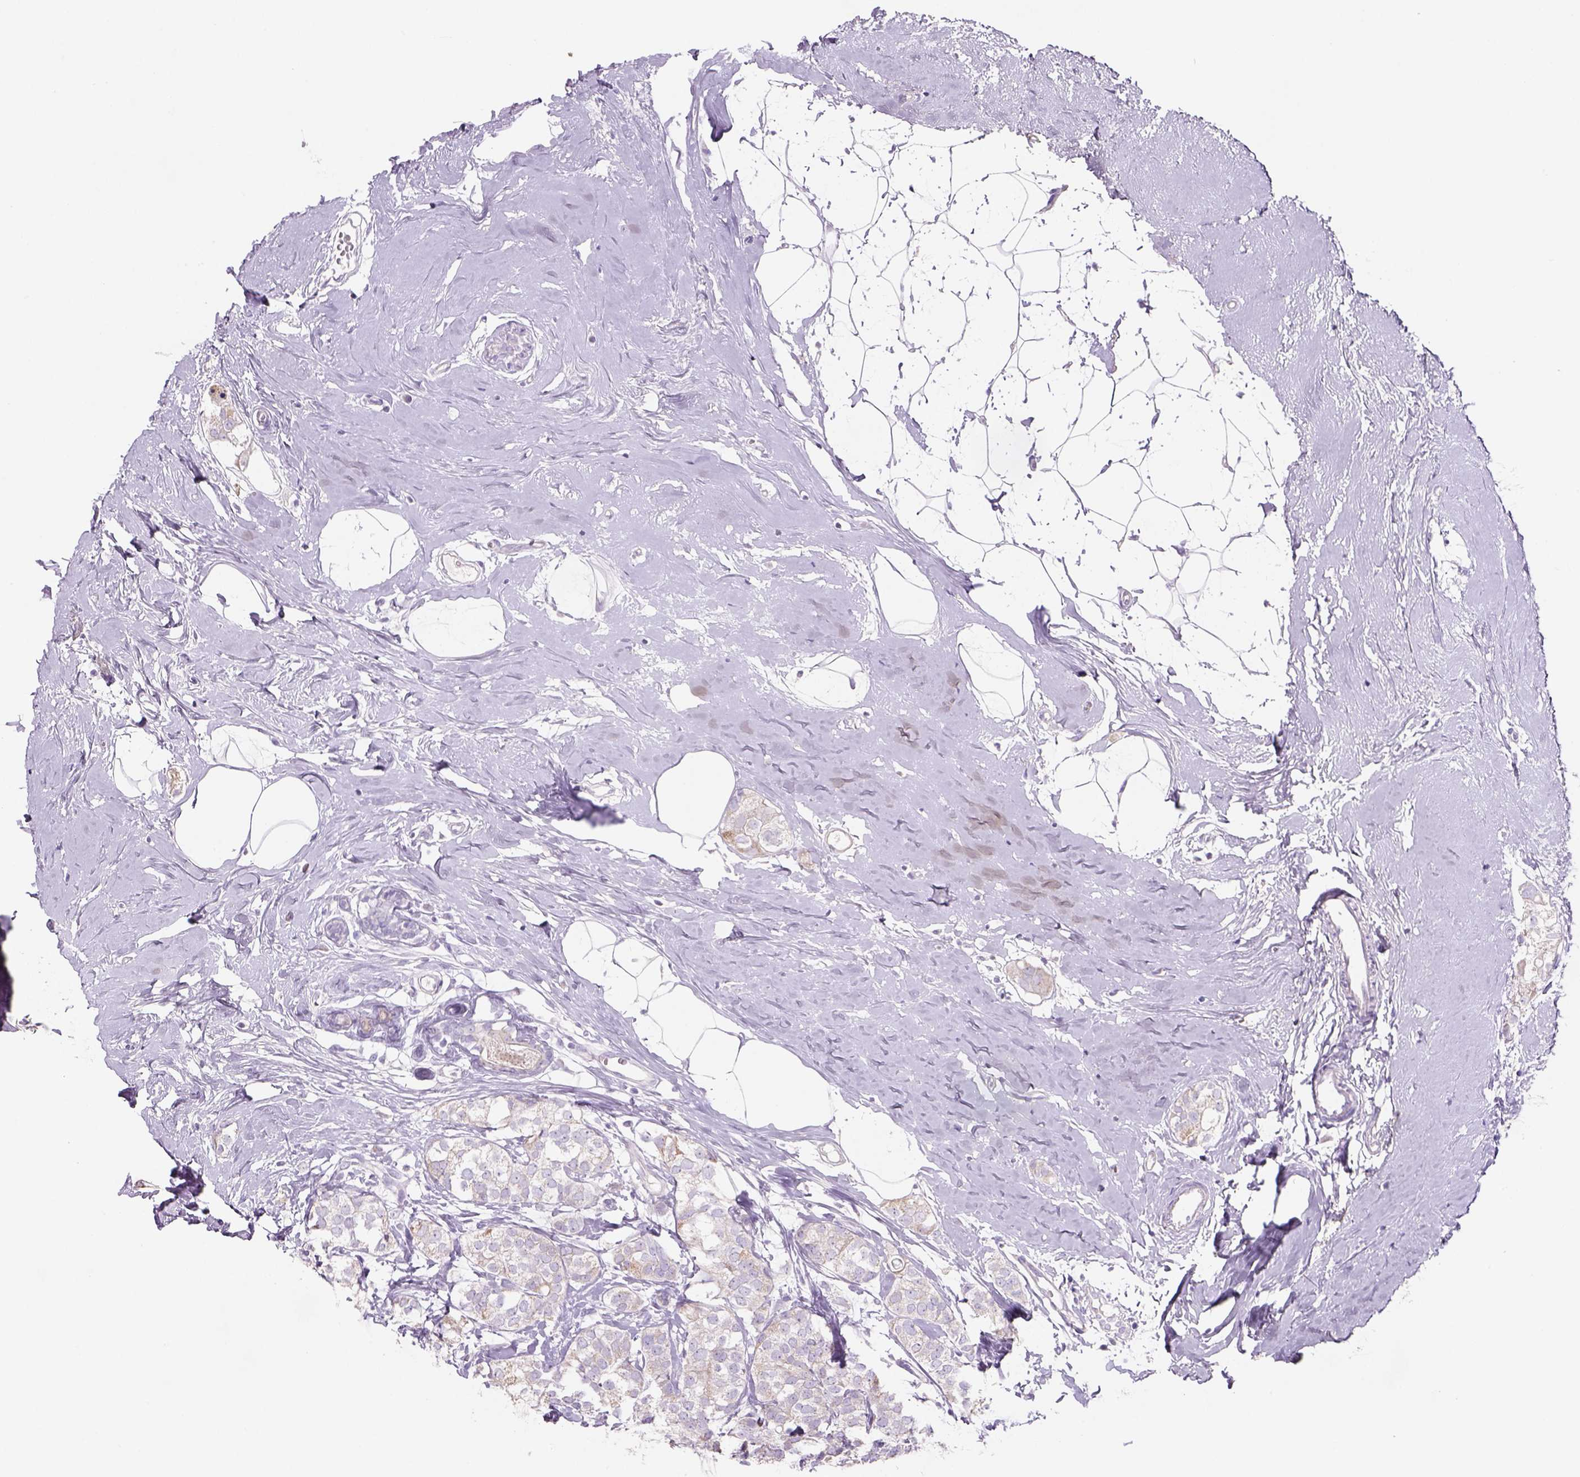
{"staining": {"intensity": "weak", "quantity": "<25%", "location": "cytoplasmic/membranous"}, "tissue": "breast cancer", "cell_type": "Tumor cells", "image_type": "cancer", "snomed": [{"axis": "morphology", "description": "Duct carcinoma"}, {"axis": "topography", "description": "Breast"}], "caption": "DAB (3,3'-diaminobenzidine) immunohistochemical staining of human breast invasive ductal carcinoma shows no significant expression in tumor cells.", "gene": "ADGRV1", "patient": {"sex": "female", "age": 40}}